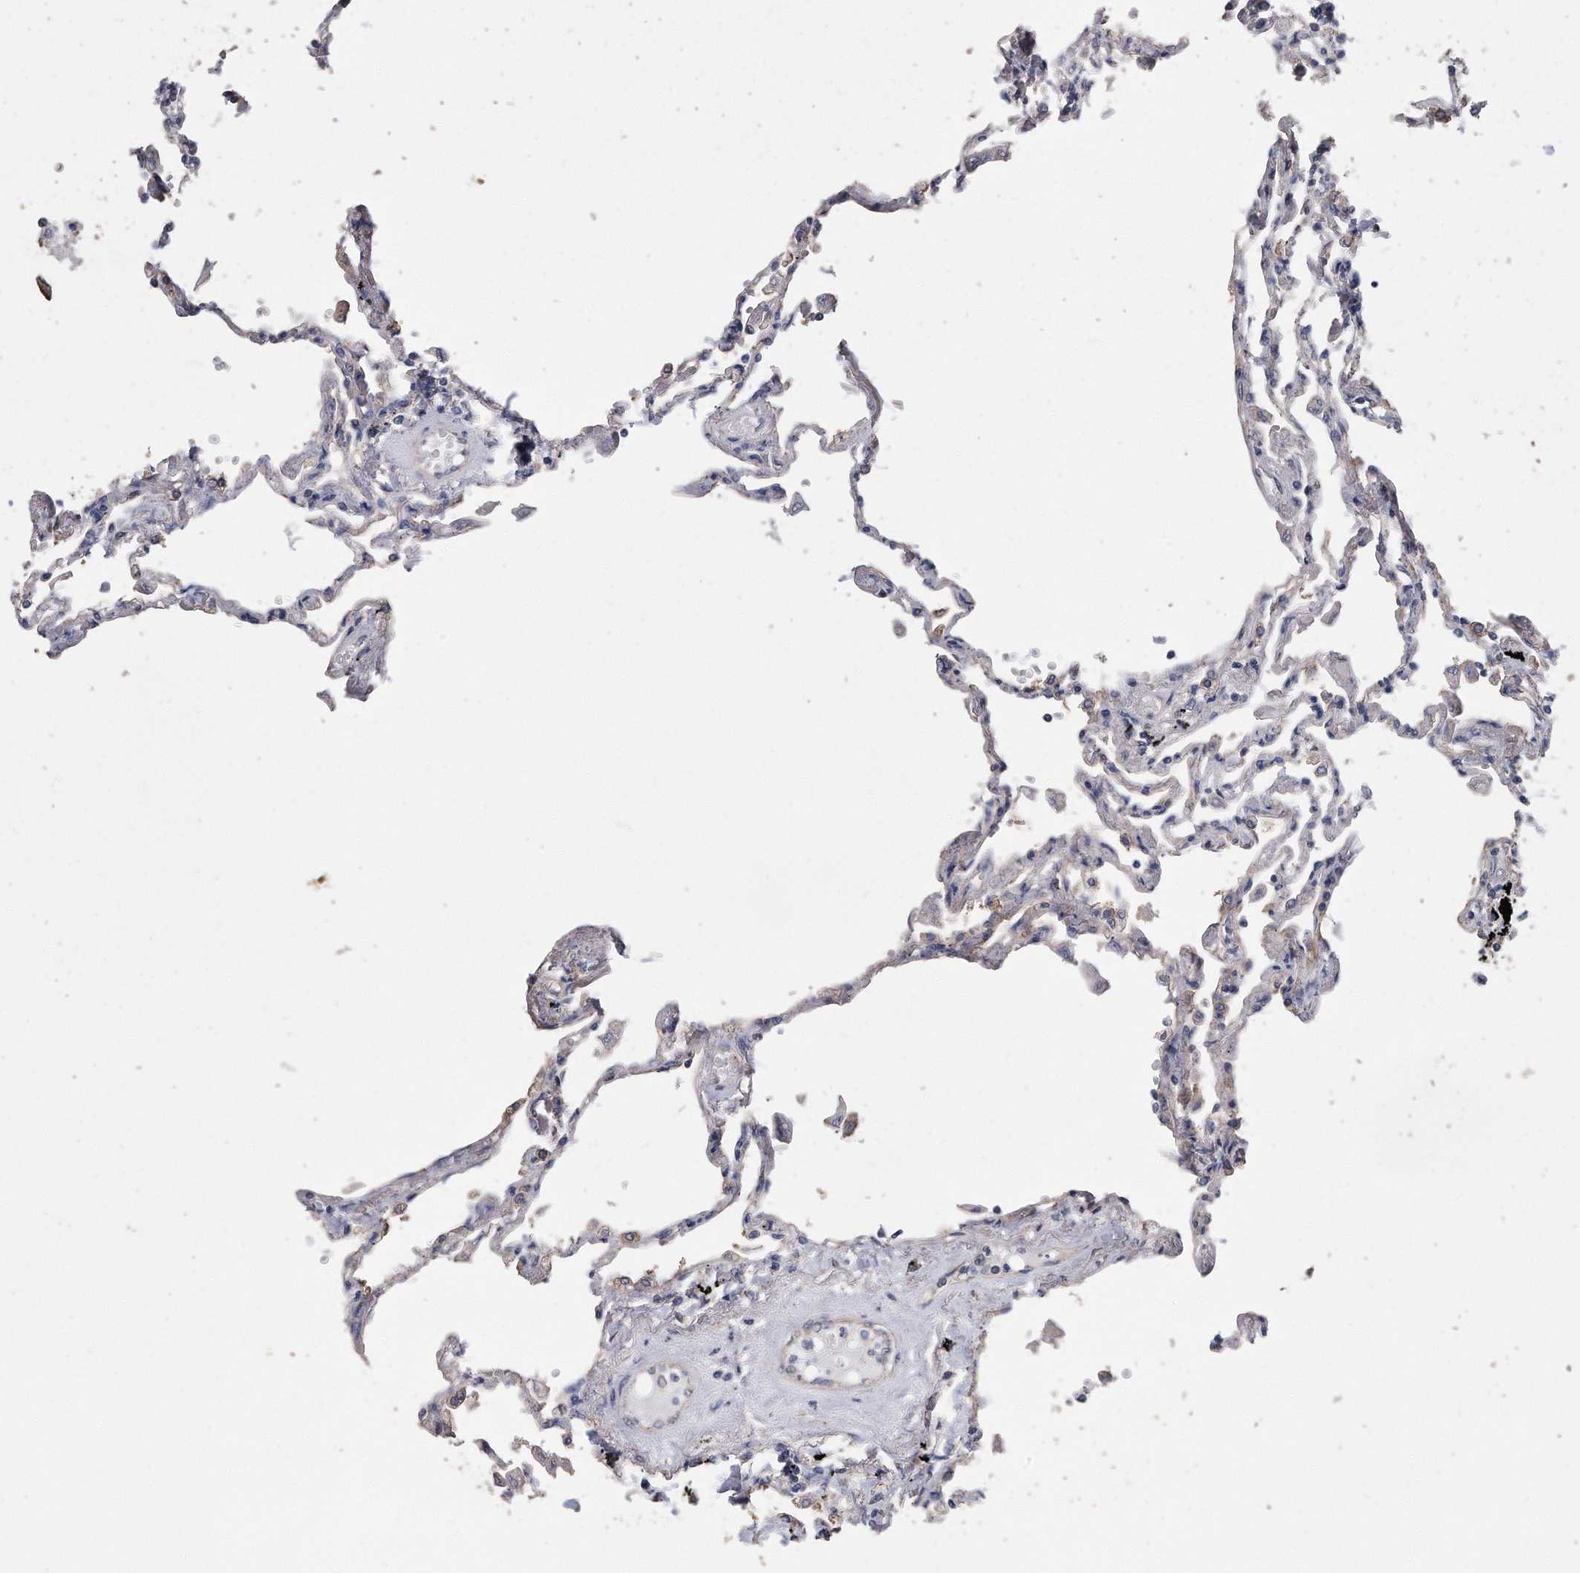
{"staining": {"intensity": "negative", "quantity": "none", "location": "none"}, "tissue": "lung", "cell_type": "Alveolar cells", "image_type": "normal", "snomed": [{"axis": "morphology", "description": "Normal tissue, NOS"}, {"axis": "topography", "description": "Lung"}], "caption": "Alveolar cells show no significant expression in normal lung. Brightfield microscopy of IHC stained with DAB (3,3'-diaminobenzidine) (brown) and hematoxylin (blue), captured at high magnification.", "gene": "CDCP1", "patient": {"sex": "female", "age": 67}}